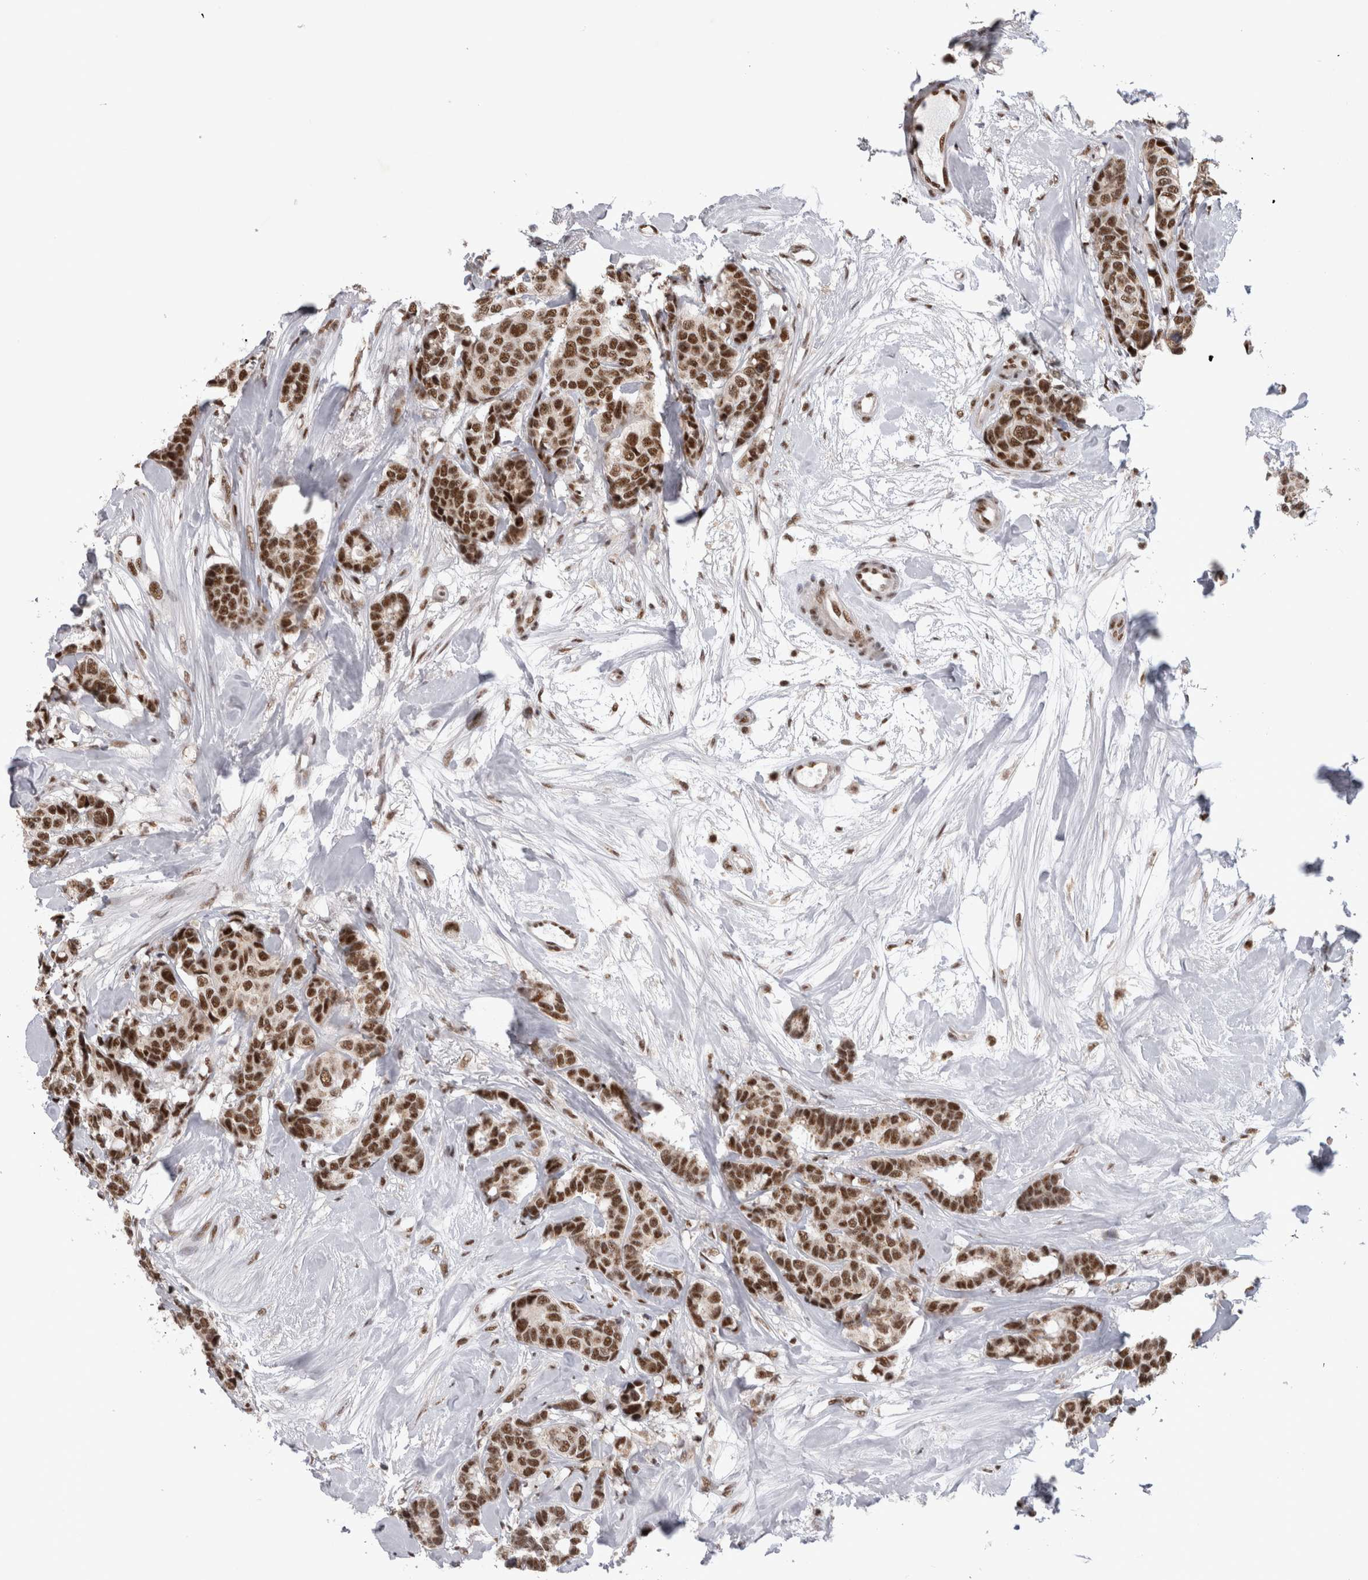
{"staining": {"intensity": "strong", "quantity": ">75%", "location": "nuclear"}, "tissue": "breast cancer", "cell_type": "Tumor cells", "image_type": "cancer", "snomed": [{"axis": "morphology", "description": "Duct carcinoma"}, {"axis": "topography", "description": "Breast"}], "caption": "IHC micrograph of breast cancer (infiltrating ductal carcinoma) stained for a protein (brown), which demonstrates high levels of strong nuclear positivity in about >75% of tumor cells.", "gene": "CDK11A", "patient": {"sex": "female", "age": 87}}